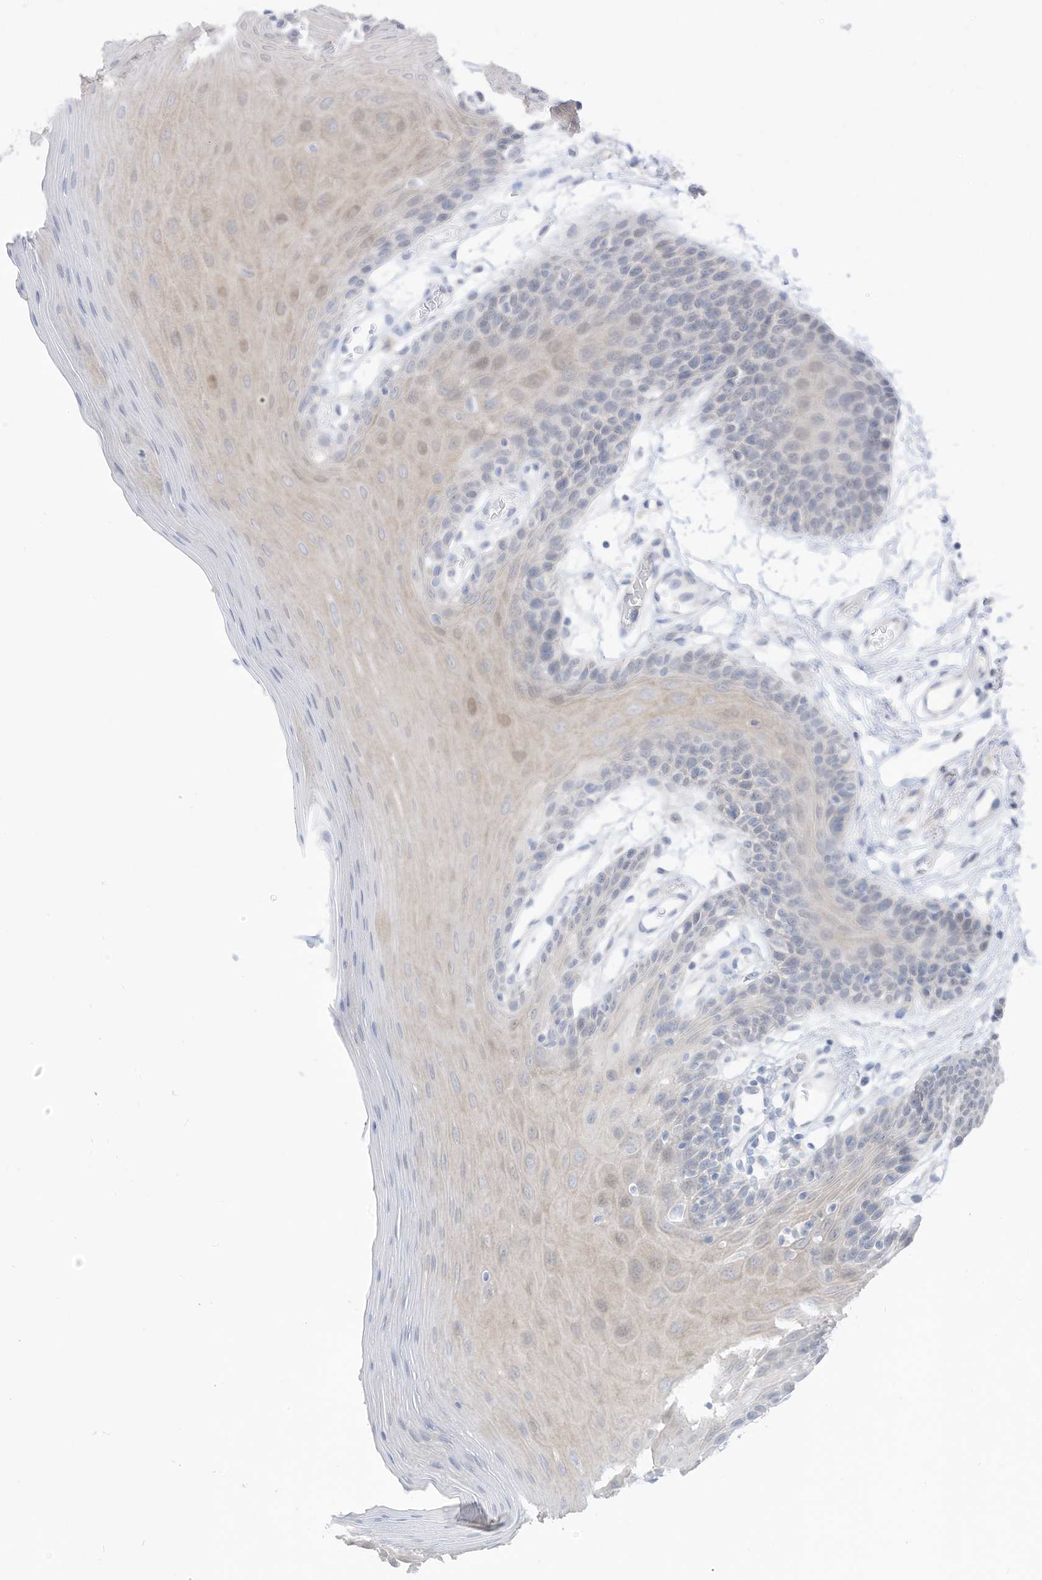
{"staining": {"intensity": "weak", "quantity": "<25%", "location": "cytoplasmic/membranous,nuclear"}, "tissue": "oral mucosa", "cell_type": "Squamous epithelial cells", "image_type": "normal", "snomed": [{"axis": "morphology", "description": "Normal tissue, NOS"}, {"axis": "morphology", "description": "Squamous cell carcinoma, NOS"}, {"axis": "topography", "description": "Skeletal muscle"}, {"axis": "topography", "description": "Oral tissue"}, {"axis": "topography", "description": "Salivary gland"}, {"axis": "topography", "description": "Head-Neck"}], "caption": "A high-resolution micrograph shows IHC staining of unremarkable oral mucosa, which shows no significant positivity in squamous epithelial cells. Brightfield microscopy of immunohistochemistry (IHC) stained with DAB (brown) and hematoxylin (blue), captured at high magnification.", "gene": "OGT", "patient": {"sex": "male", "age": 54}}